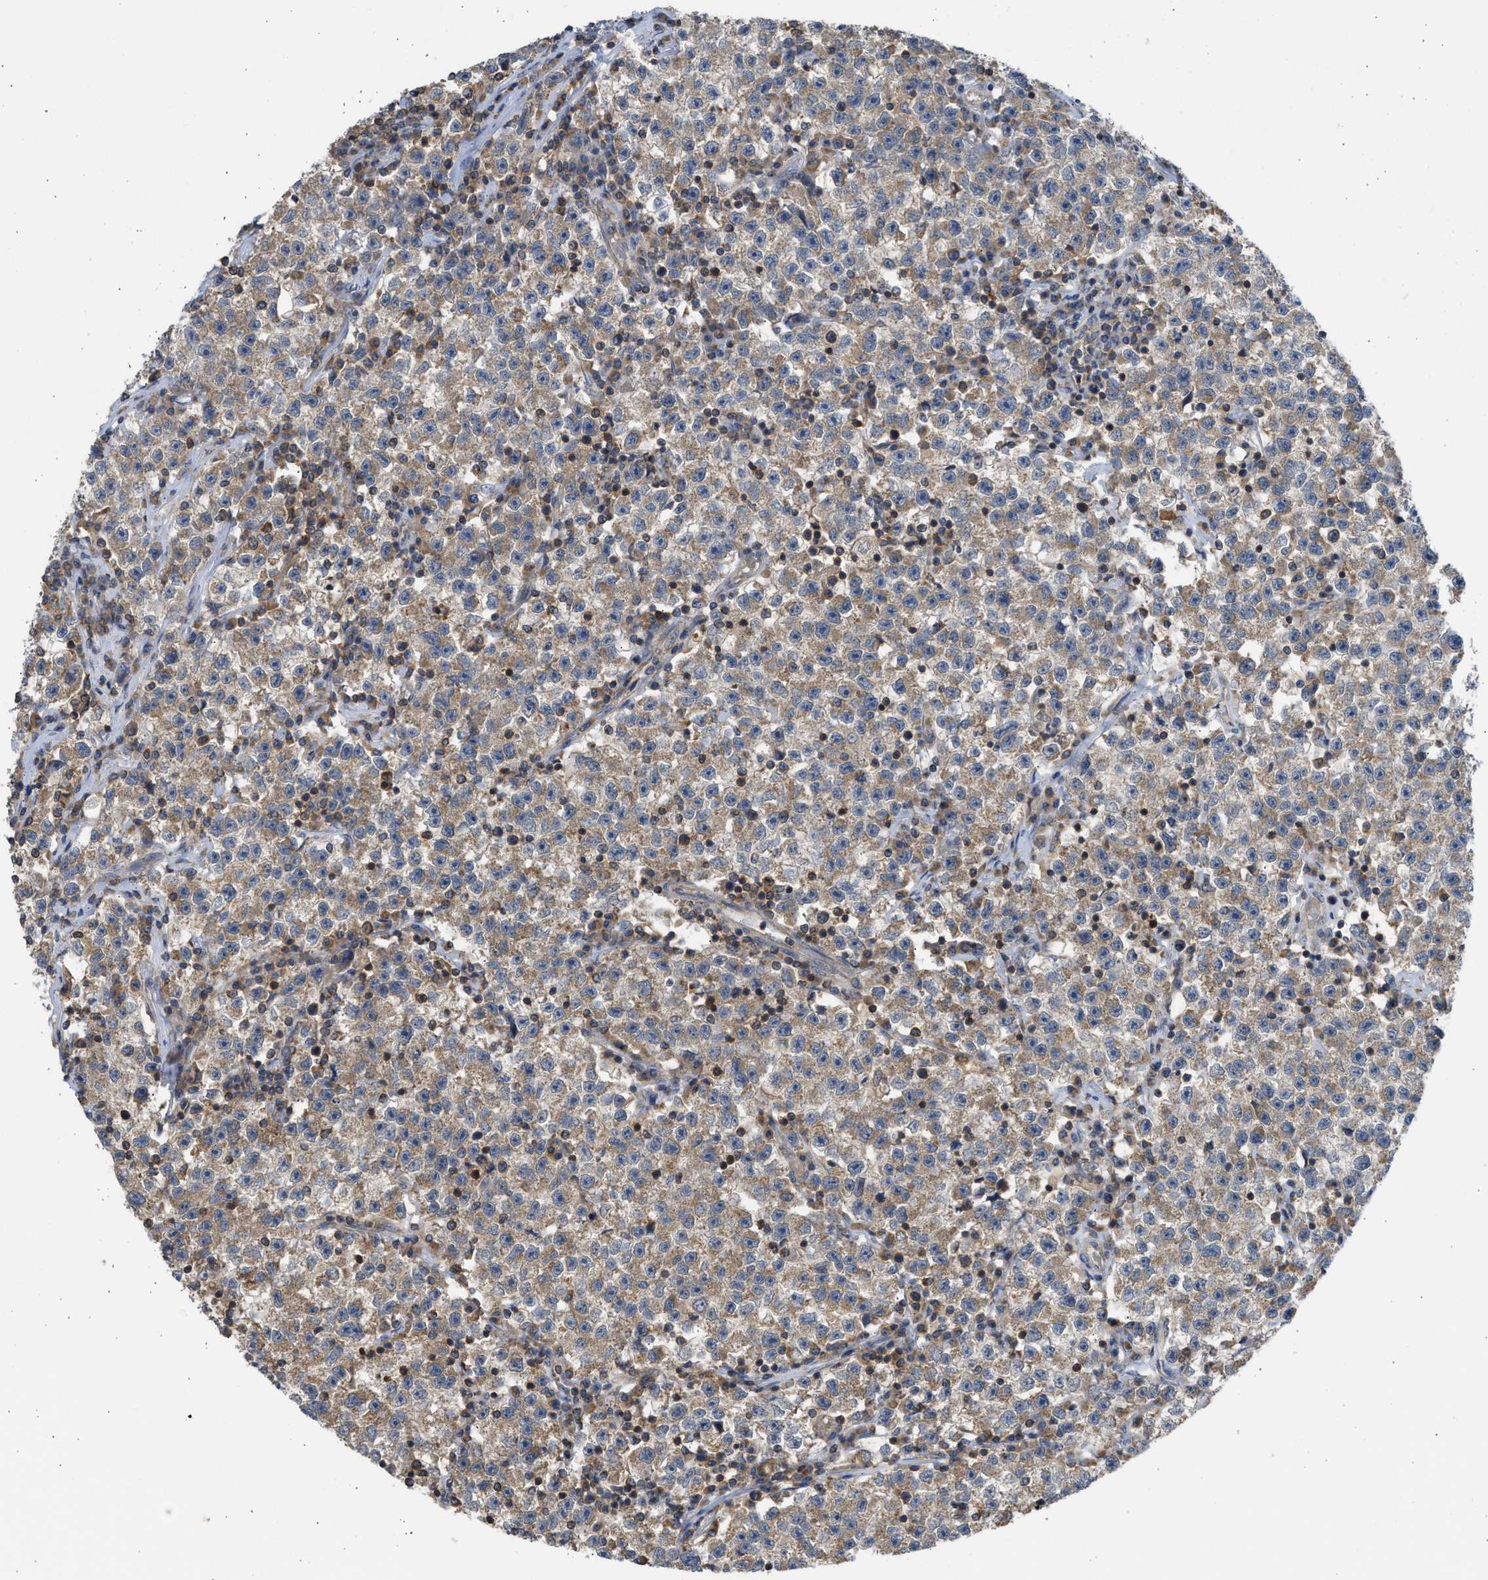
{"staining": {"intensity": "moderate", "quantity": ">75%", "location": "cytoplasmic/membranous"}, "tissue": "testis cancer", "cell_type": "Tumor cells", "image_type": "cancer", "snomed": [{"axis": "morphology", "description": "Seminoma, NOS"}, {"axis": "topography", "description": "Testis"}], "caption": "This histopathology image displays immunohistochemistry (IHC) staining of testis seminoma, with medium moderate cytoplasmic/membranous expression in about >75% of tumor cells.", "gene": "CYP1A1", "patient": {"sex": "male", "age": 22}}